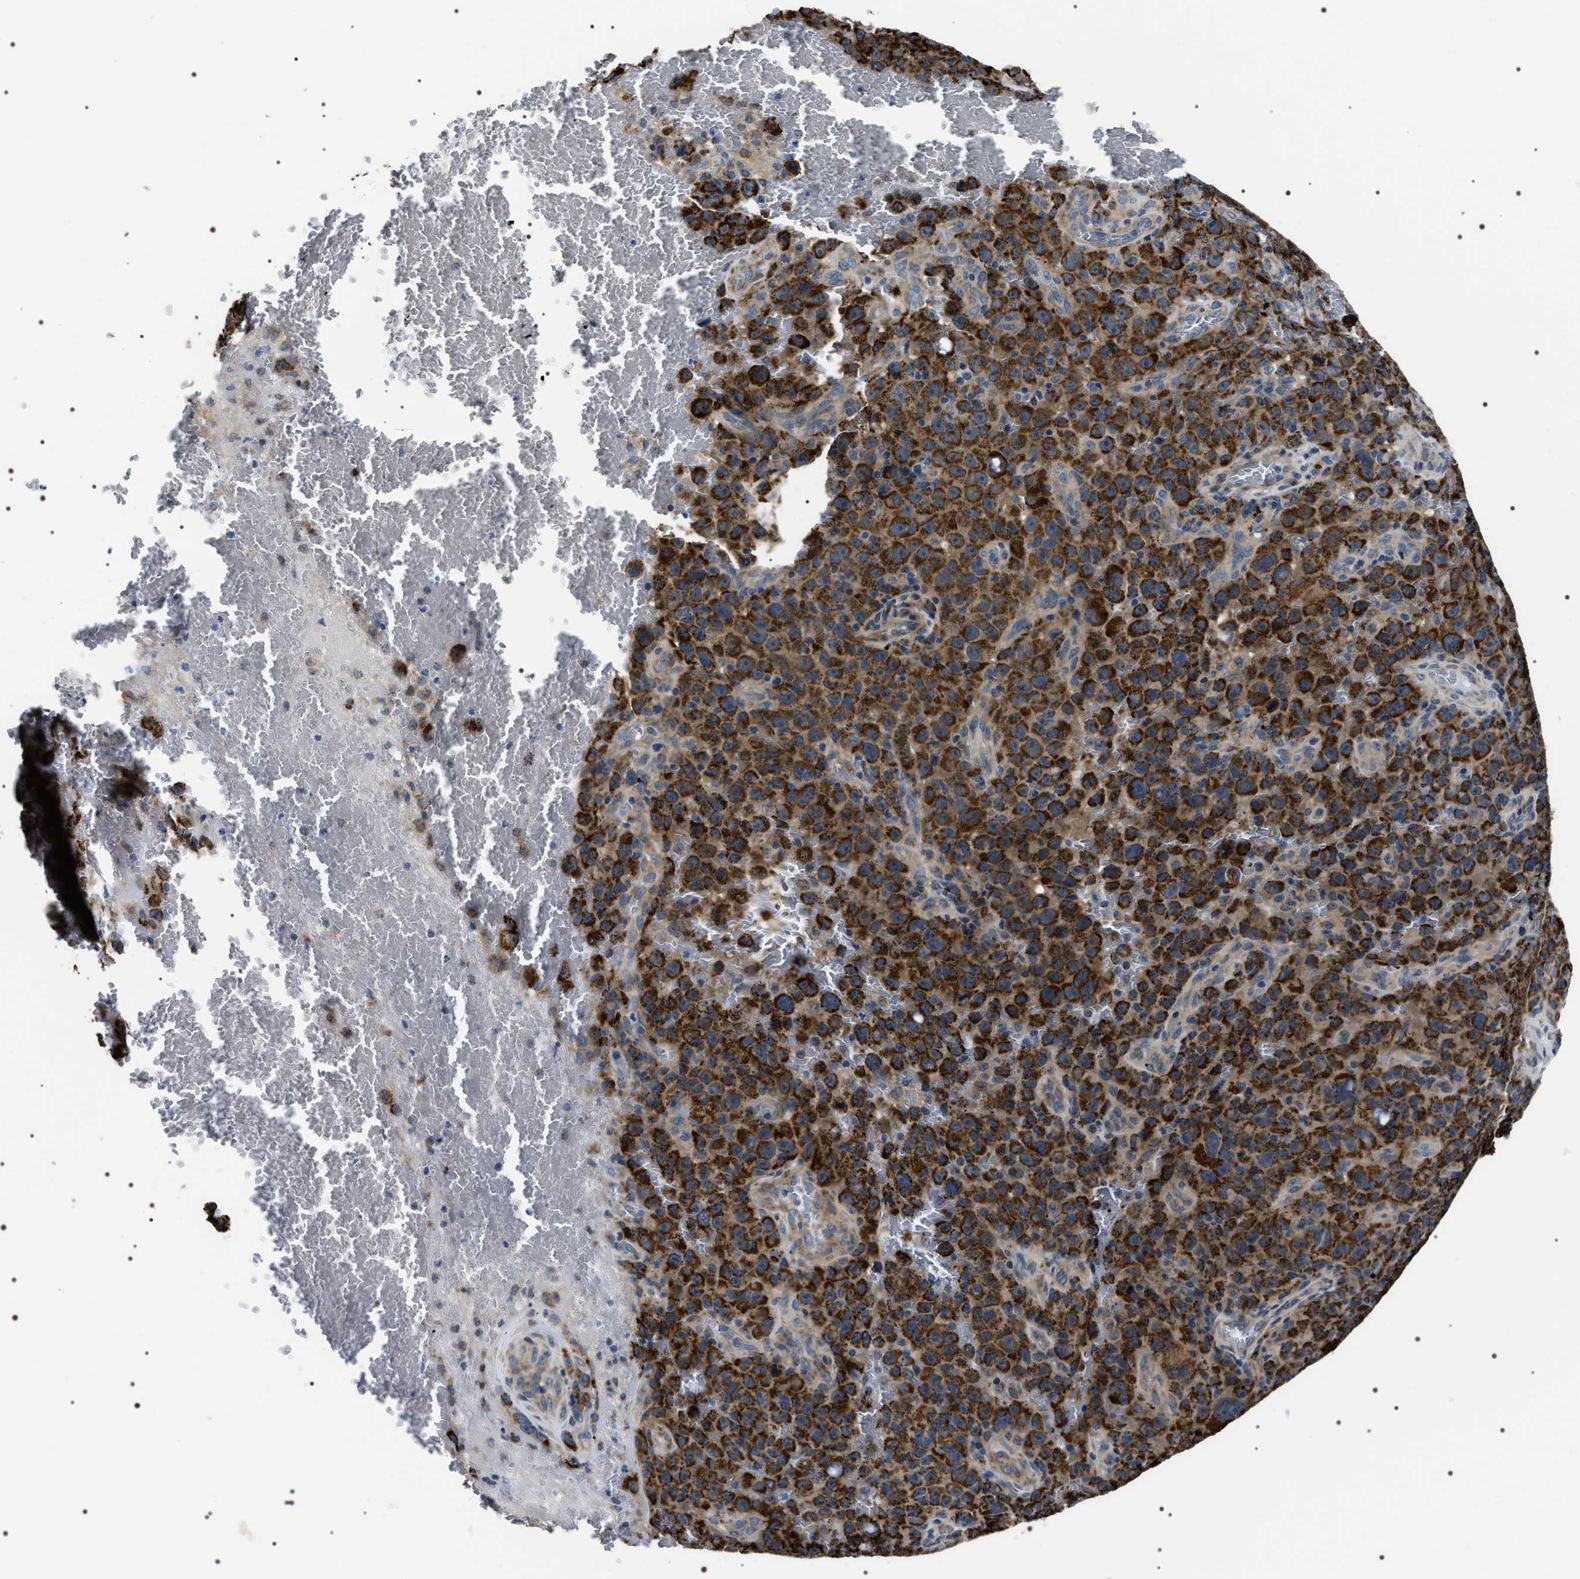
{"staining": {"intensity": "strong", "quantity": ">75%", "location": "cytoplasmic/membranous"}, "tissue": "melanoma", "cell_type": "Tumor cells", "image_type": "cancer", "snomed": [{"axis": "morphology", "description": "Malignant melanoma, NOS"}, {"axis": "topography", "description": "Skin"}], "caption": "Immunohistochemistry (IHC) photomicrograph of malignant melanoma stained for a protein (brown), which exhibits high levels of strong cytoplasmic/membranous expression in about >75% of tumor cells.", "gene": "NTMT1", "patient": {"sex": "female", "age": 82}}